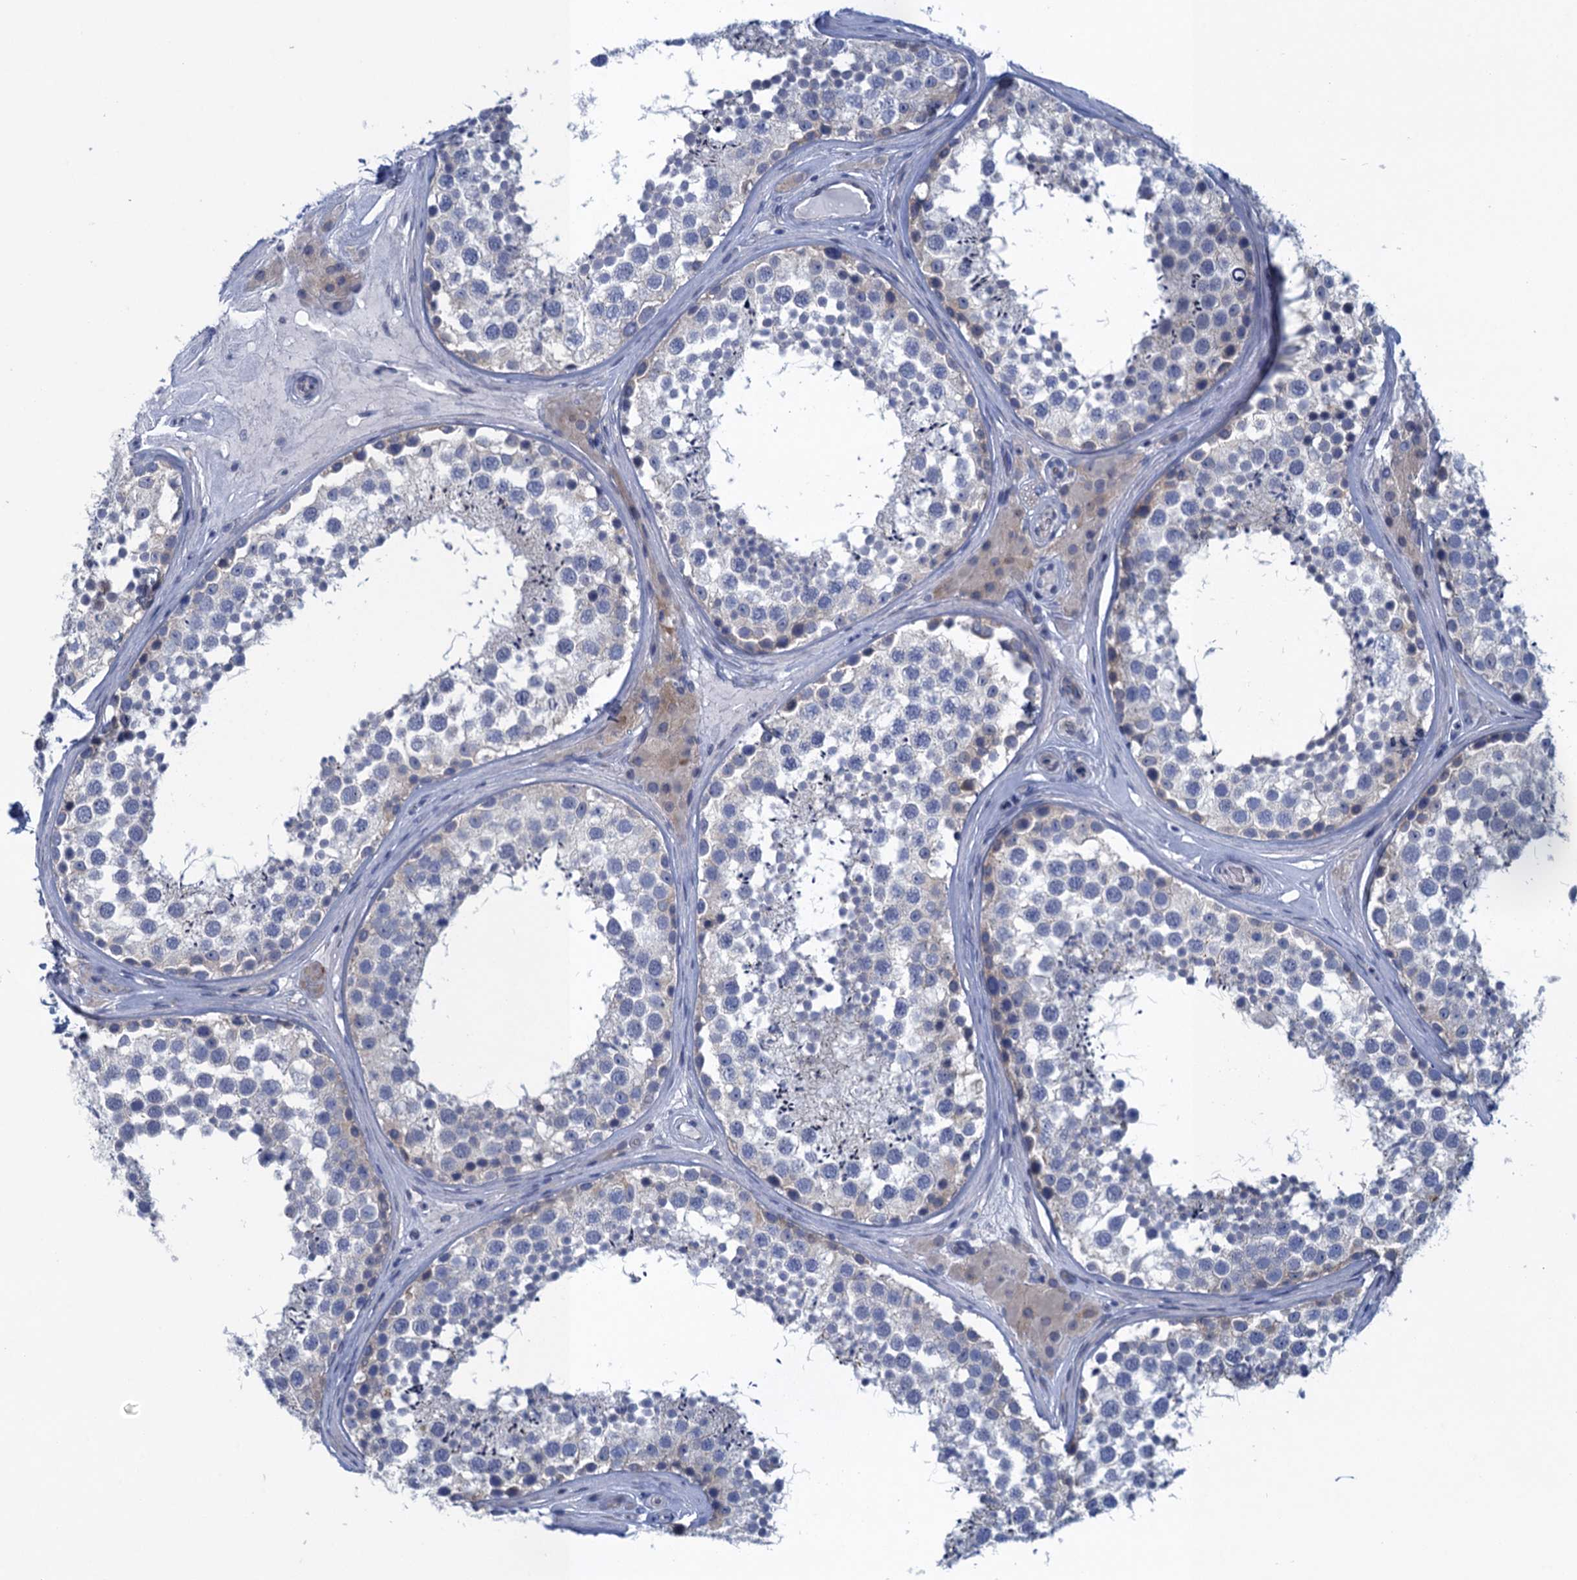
{"staining": {"intensity": "weak", "quantity": "<25%", "location": "cytoplasmic/membranous"}, "tissue": "testis", "cell_type": "Cells in seminiferous ducts", "image_type": "normal", "snomed": [{"axis": "morphology", "description": "Normal tissue, NOS"}, {"axis": "topography", "description": "Testis"}], "caption": "IHC of unremarkable testis exhibits no expression in cells in seminiferous ducts. (Immunohistochemistry (ihc), brightfield microscopy, high magnification).", "gene": "SCEL", "patient": {"sex": "male", "age": 46}}